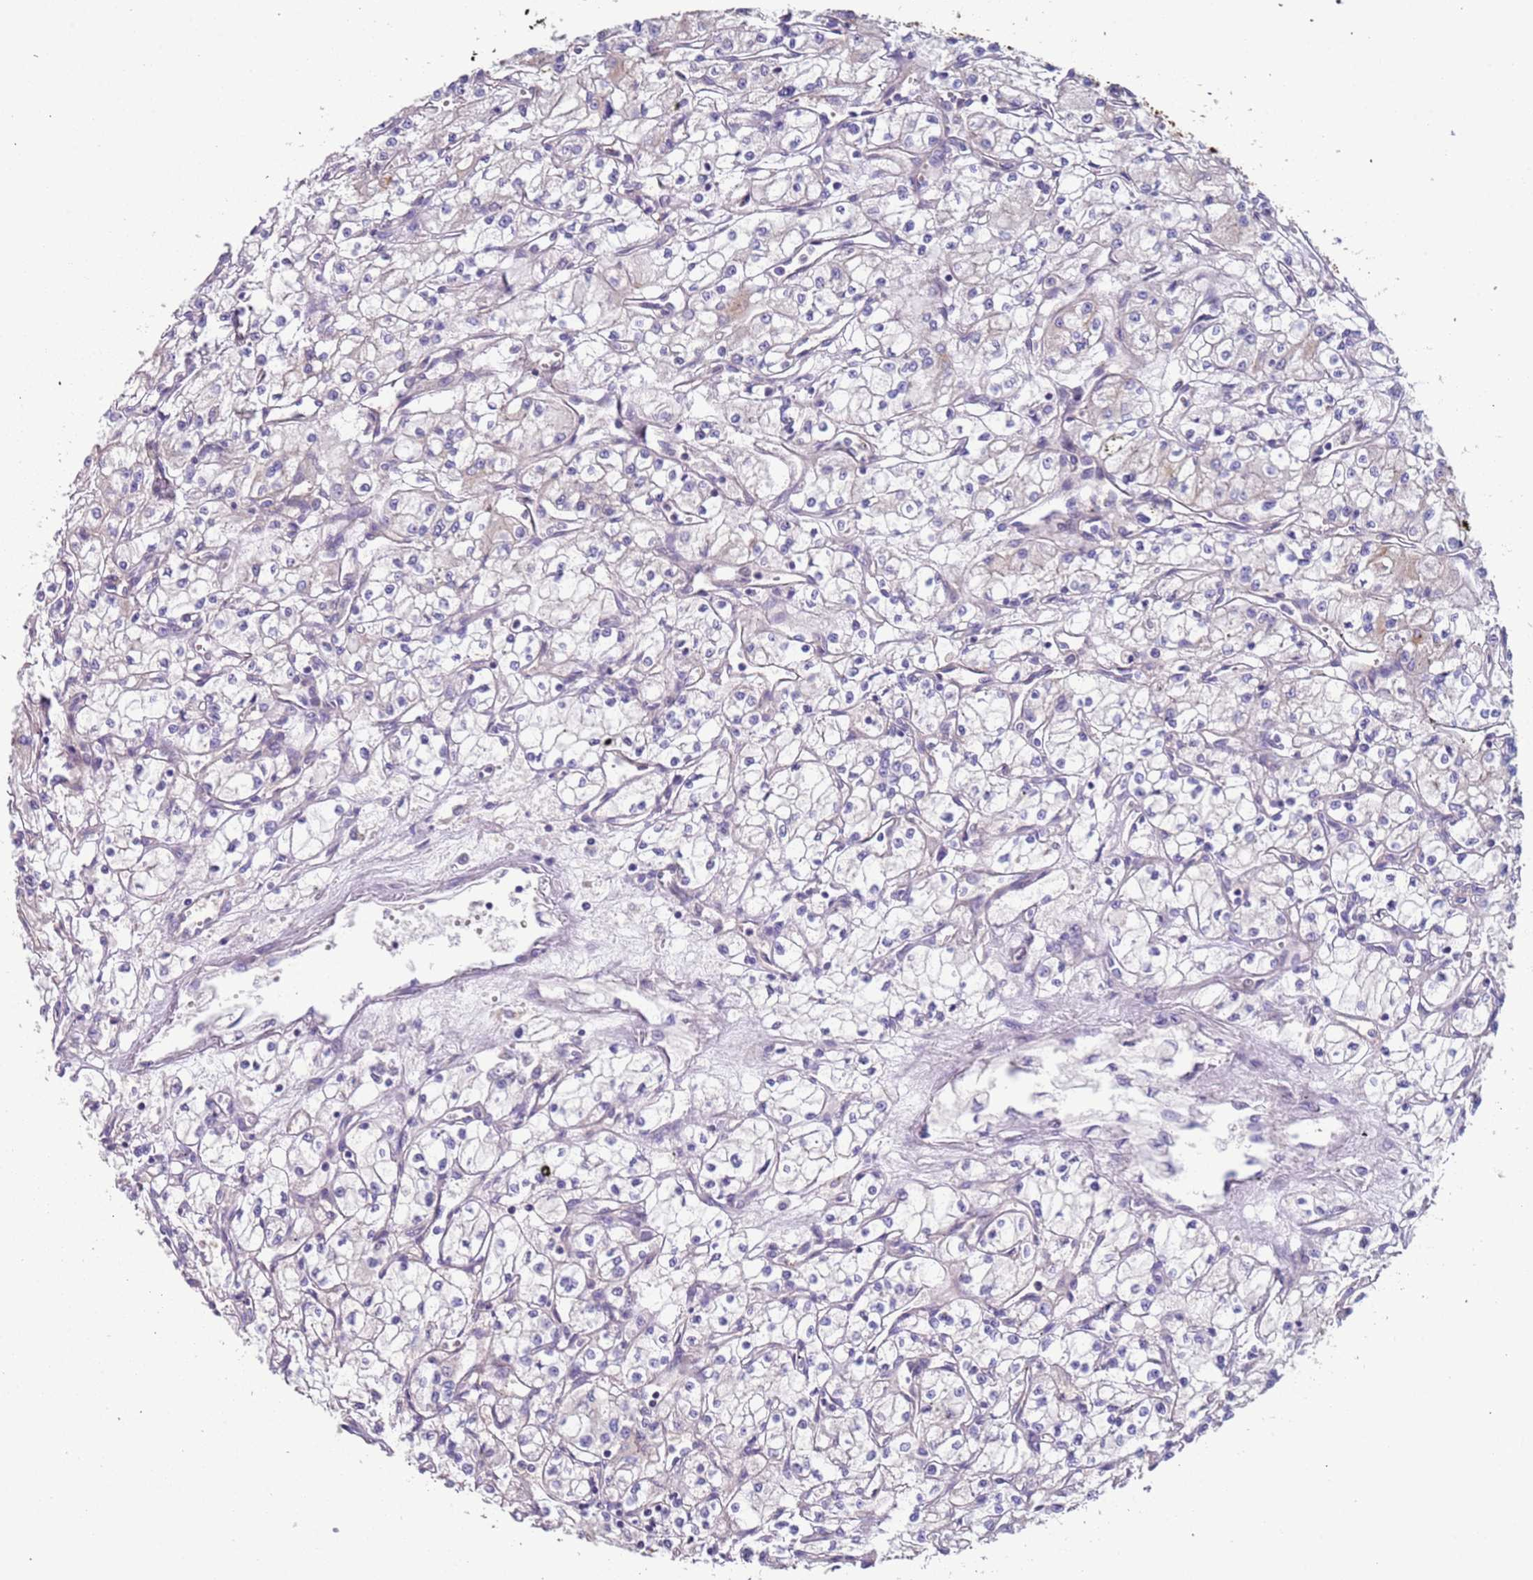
{"staining": {"intensity": "negative", "quantity": "none", "location": "none"}, "tissue": "renal cancer", "cell_type": "Tumor cells", "image_type": "cancer", "snomed": [{"axis": "morphology", "description": "Adenocarcinoma, NOS"}, {"axis": "topography", "description": "Kidney"}], "caption": "Immunohistochemistry (IHC) of human renal cancer (adenocarcinoma) displays no expression in tumor cells. Nuclei are stained in blue.", "gene": "LAMB4", "patient": {"sex": "male", "age": 59}}